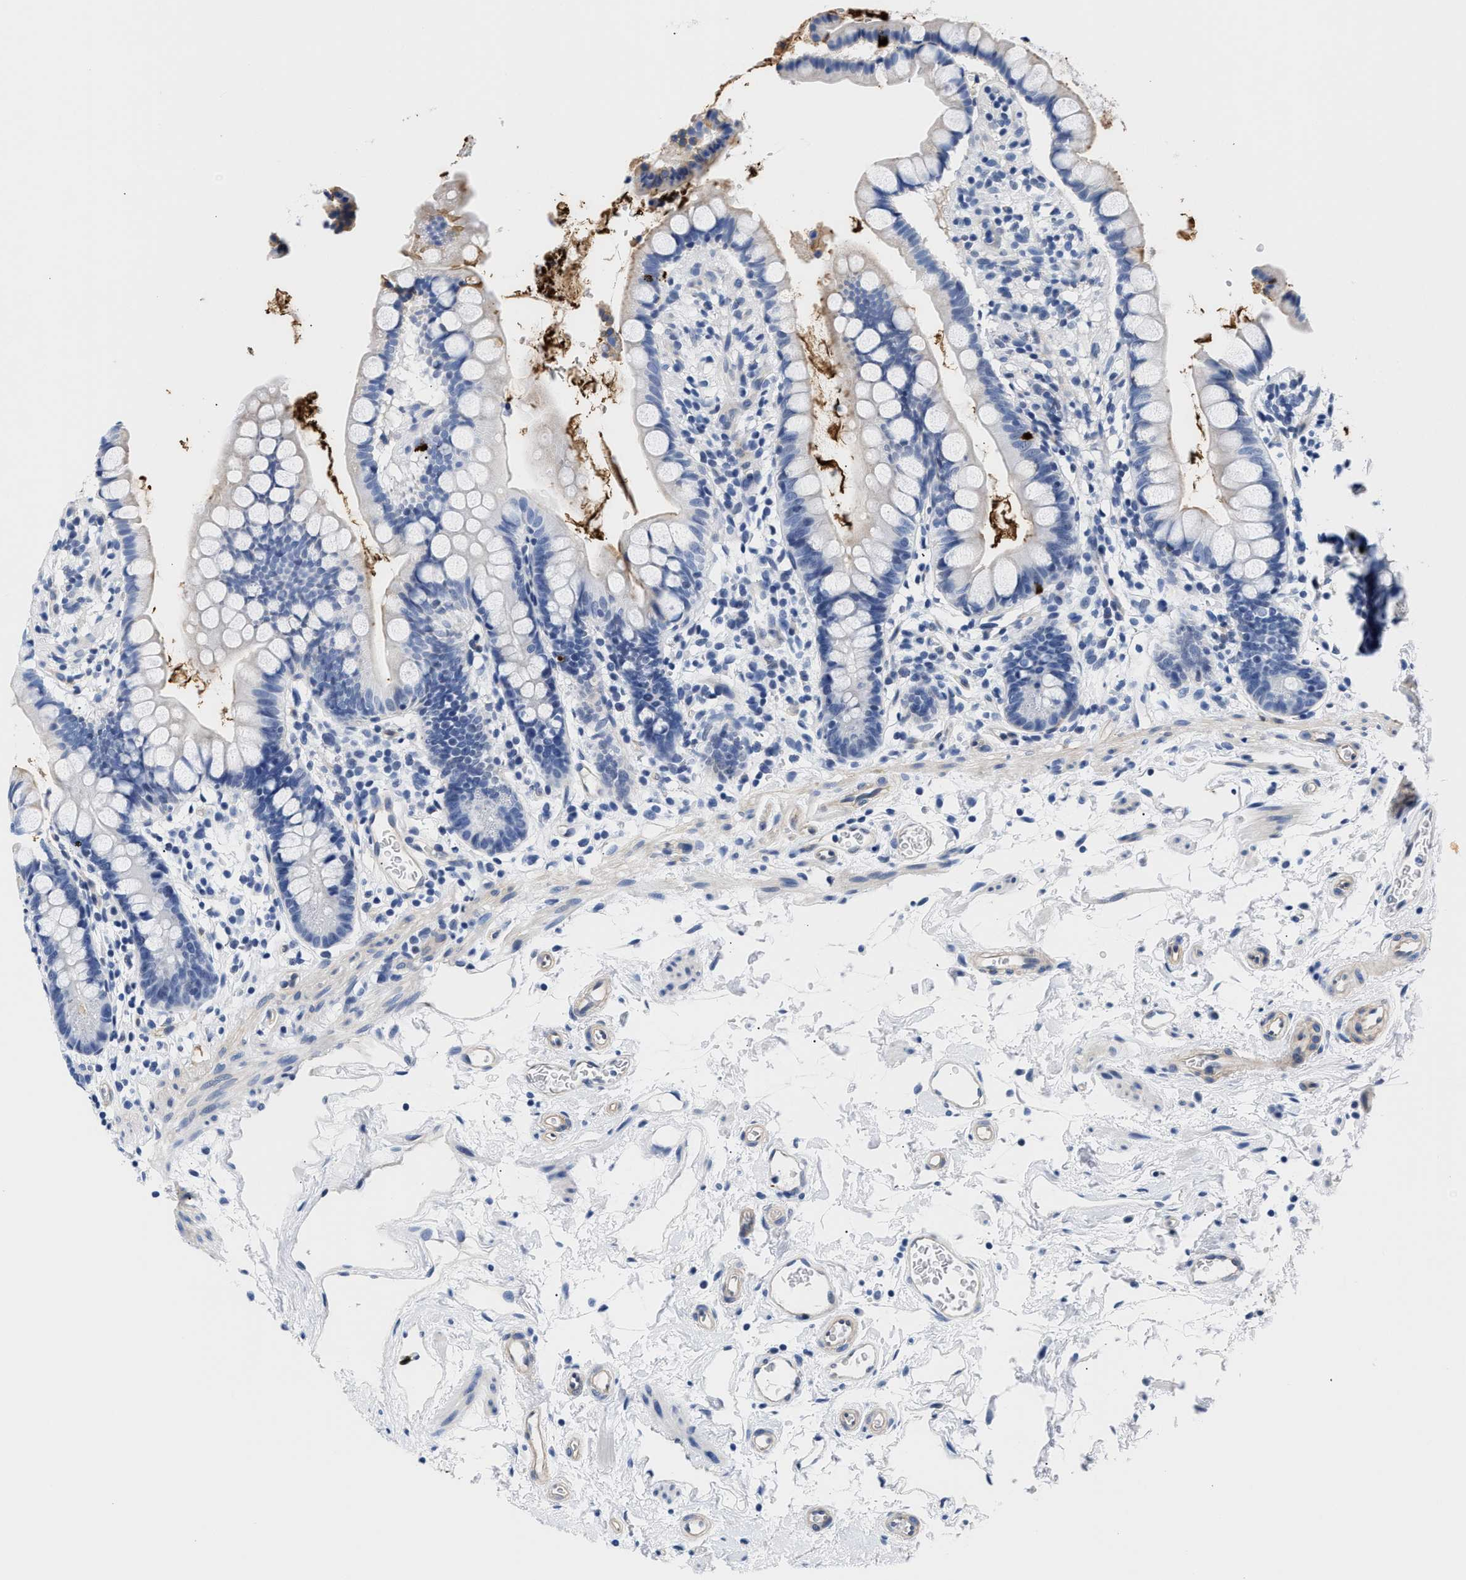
{"staining": {"intensity": "negative", "quantity": "none", "location": "none"}, "tissue": "small intestine", "cell_type": "Glandular cells", "image_type": "normal", "snomed": [{"axis": "morphology", "description": "Normal tissue, NOS"}, {"axis": "topography", "description": "Small intestine"}], "caption": "DAB (3,3'-diaminobenzidine) immunohistochemical staining of normal human small intestine displays no significant staining in glandular cells. Brightfield microscopy of IHC stained with DAB (3,3'-diaminobenzidine) (brown) and hematoxylin (blue), captured at high magnification.", "gene": "TRIM29", "patient": {"sex": "female", "age": 84}}